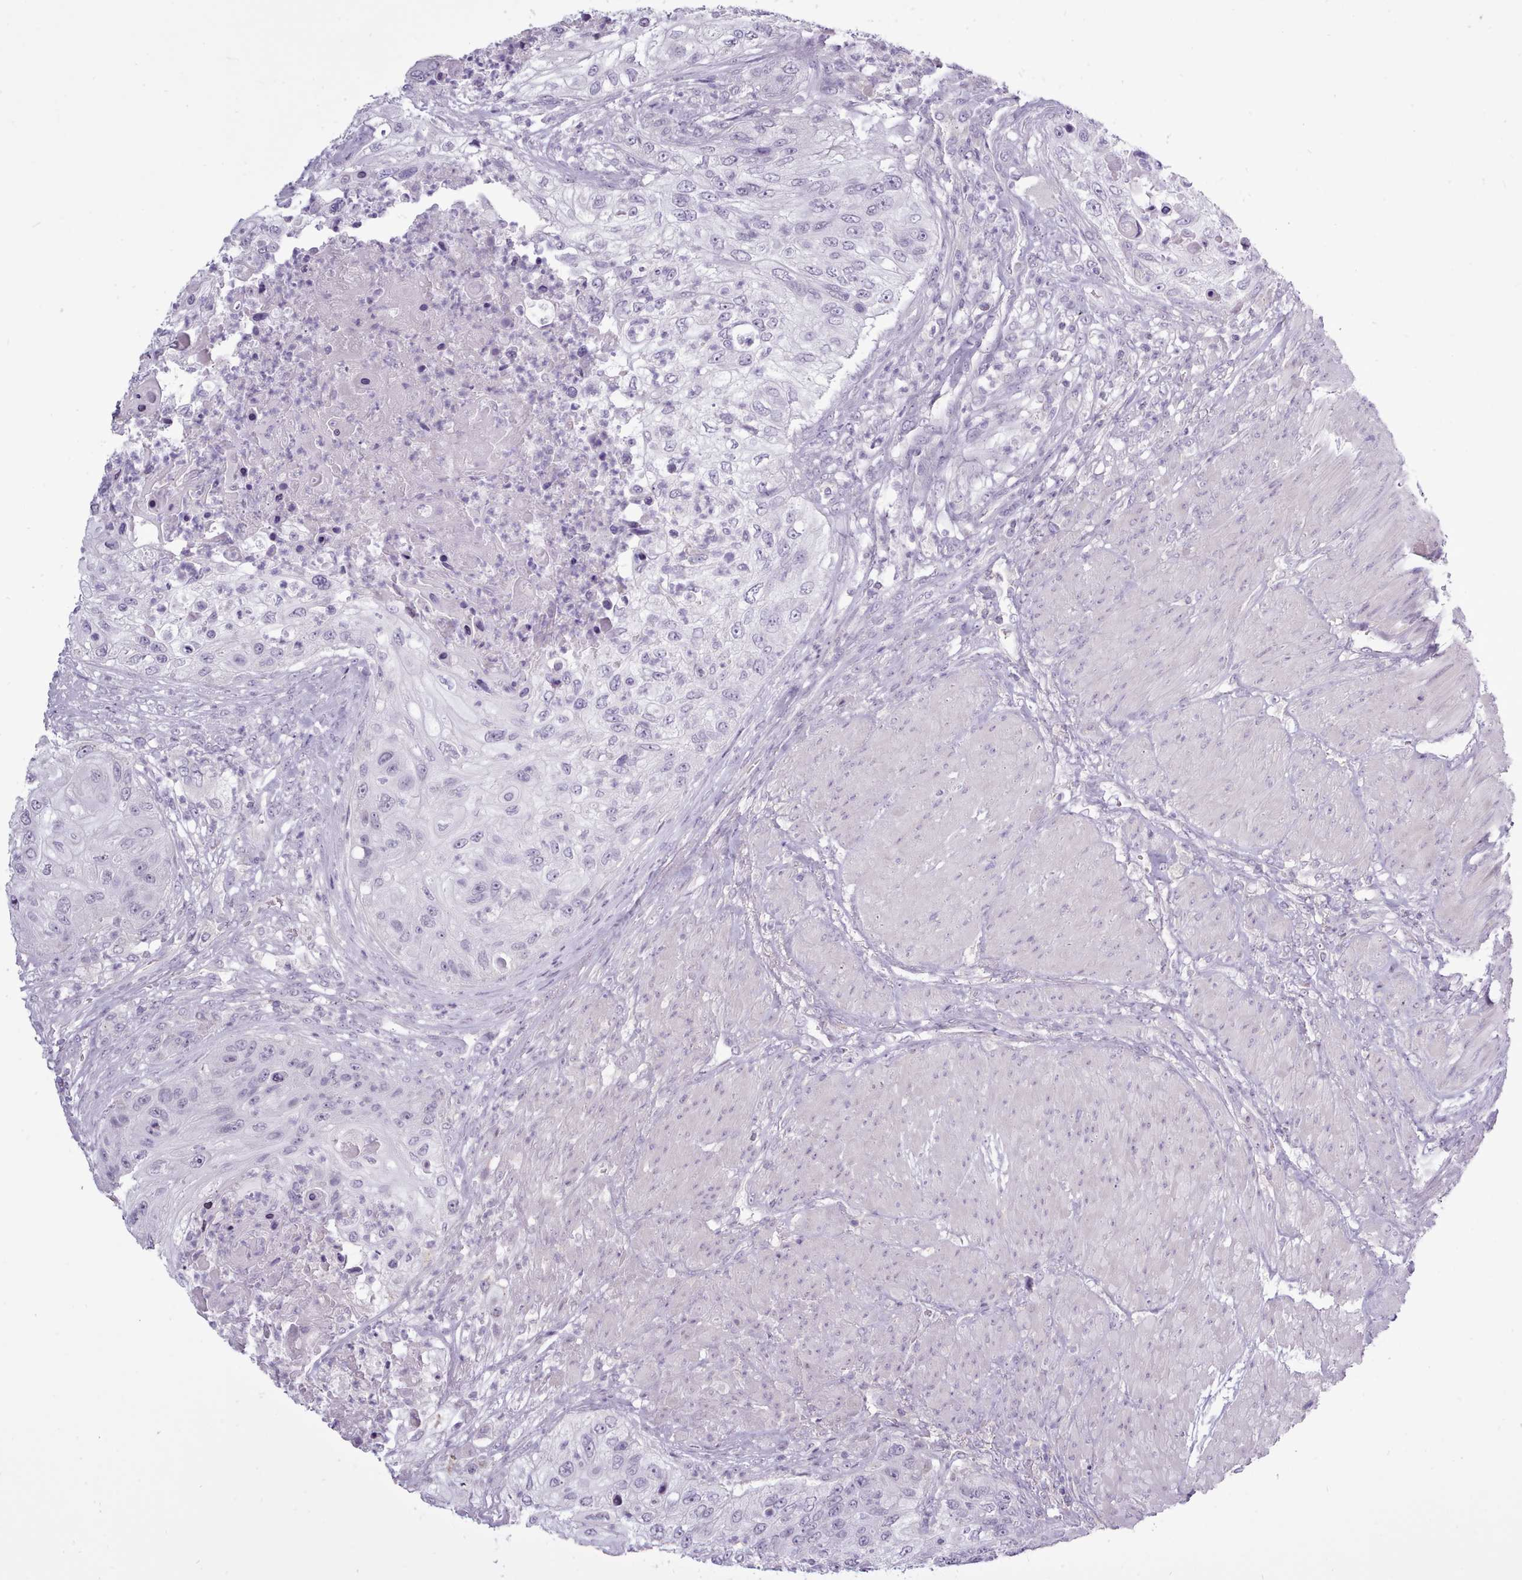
{"staining": {"intensity": "negative", "quantity": "none", "location": "none"}, "tissue": "urothelial cancer", "cell_type": "Tumor cells", "image_type": "cancer", "snomed": [{"axis": "morphology", "description": "Urothelial carcinoma, High grade"}, {"axis": "topography", "description": "Urinary bladder"}], "caption": "Urothelial carcinoma (high-grade) stained for a protein using immunohistochemistry displays no expression tumor cells.", "gene": "BDKRB2", "patient": {"sex": "female", "age": 60}}